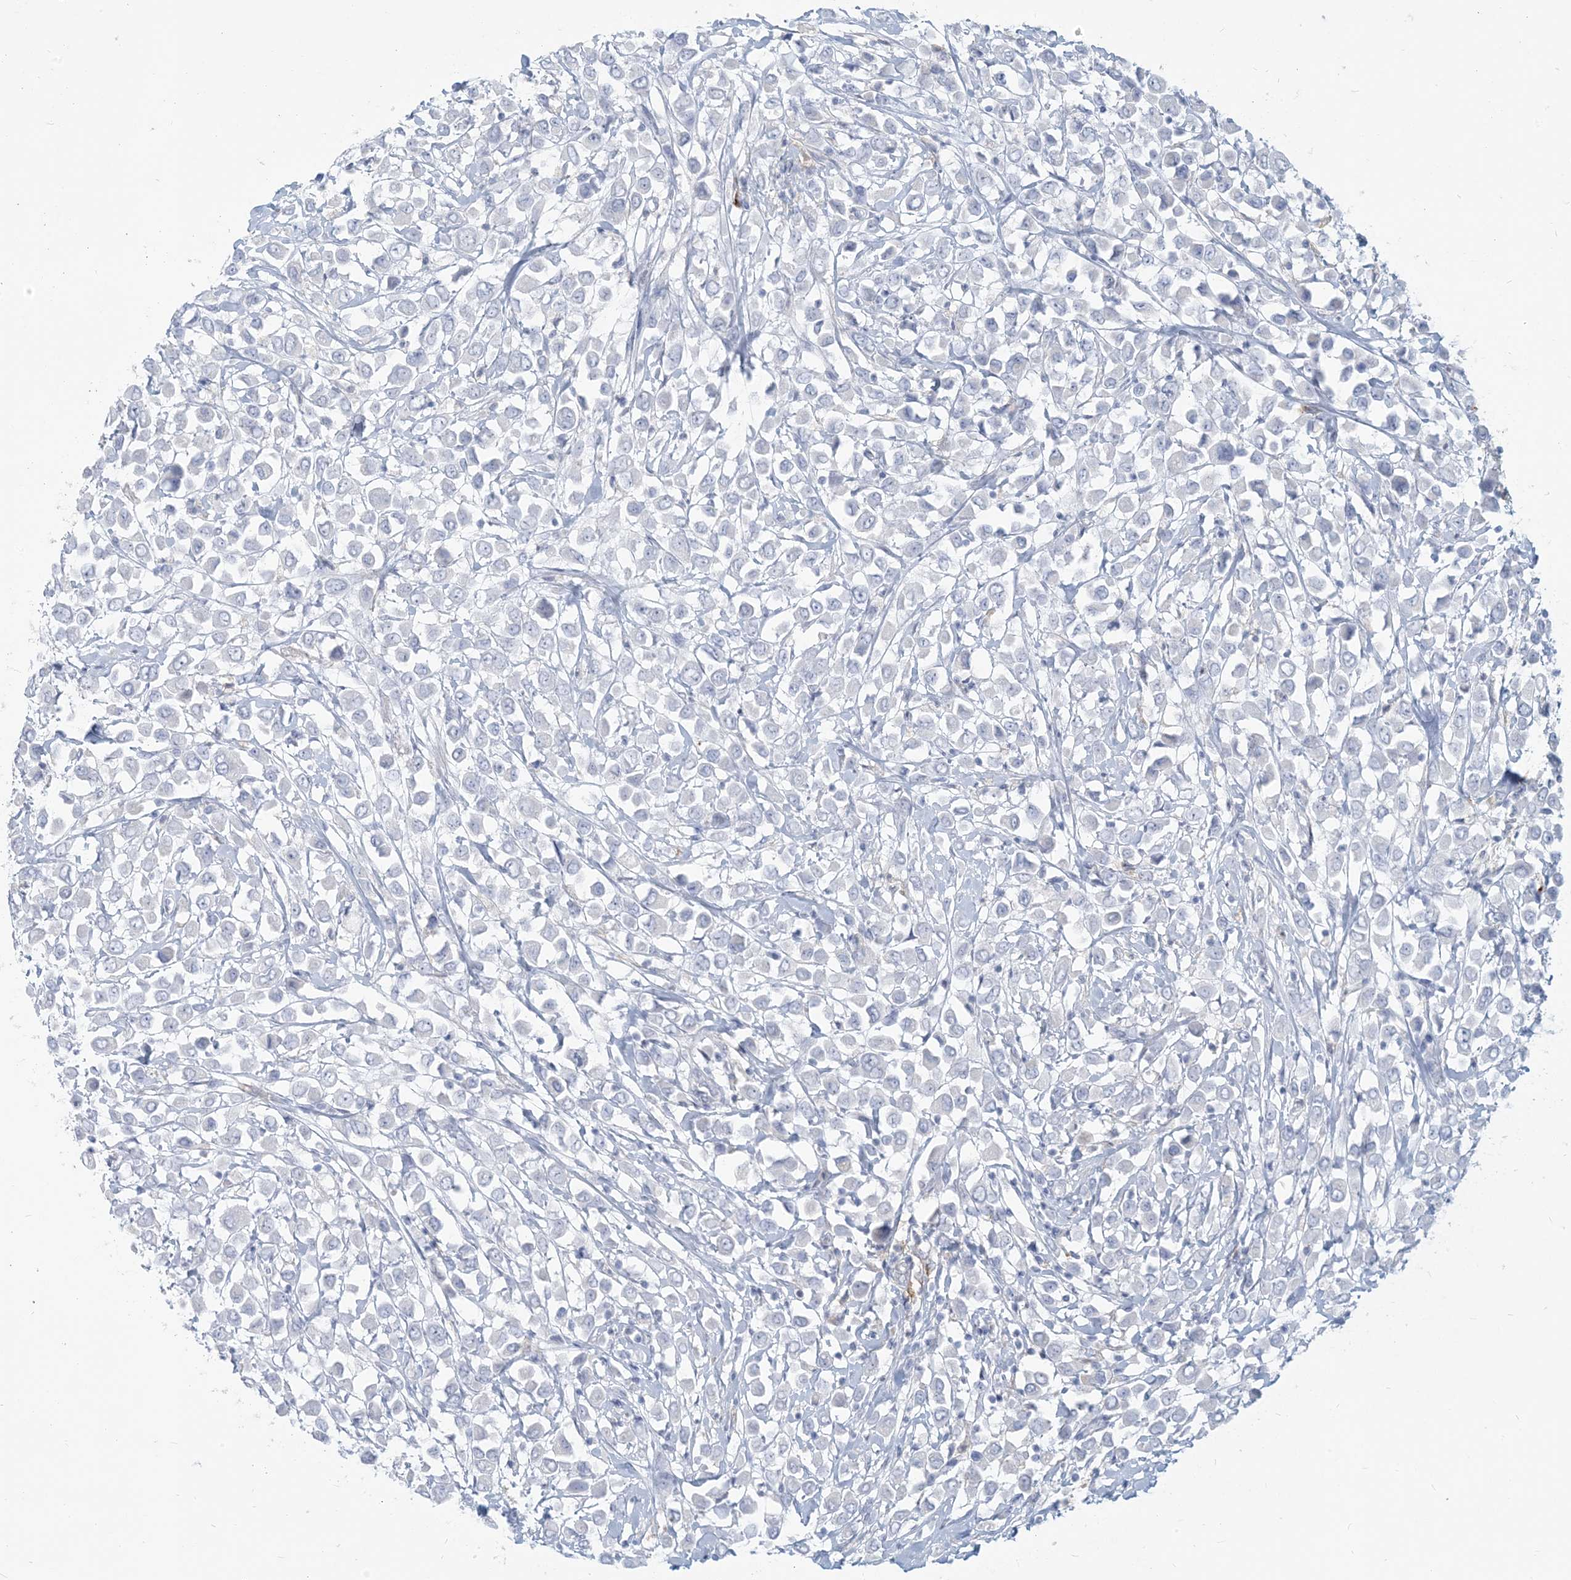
{"staining": {"intensity": "negative", "quantity": "none", "location": "none"}, "tissue": "breast cancer", "cell_type": "Tumor cells", "image_type": "cancer", "snomed": [{"axis": "morphology", "description": "Duct carcinoma"}, {"axis": "topography", "description": "Breast"}], "caption": "DAB (3,3'-diaminobenzidine) immunohistochemical staining of breast intraductal carcinoma demonstrates no significant positivity in tumor cells.", "gene": "HLA-DRB1", "patient": {"sex": "female", "age": 61}}